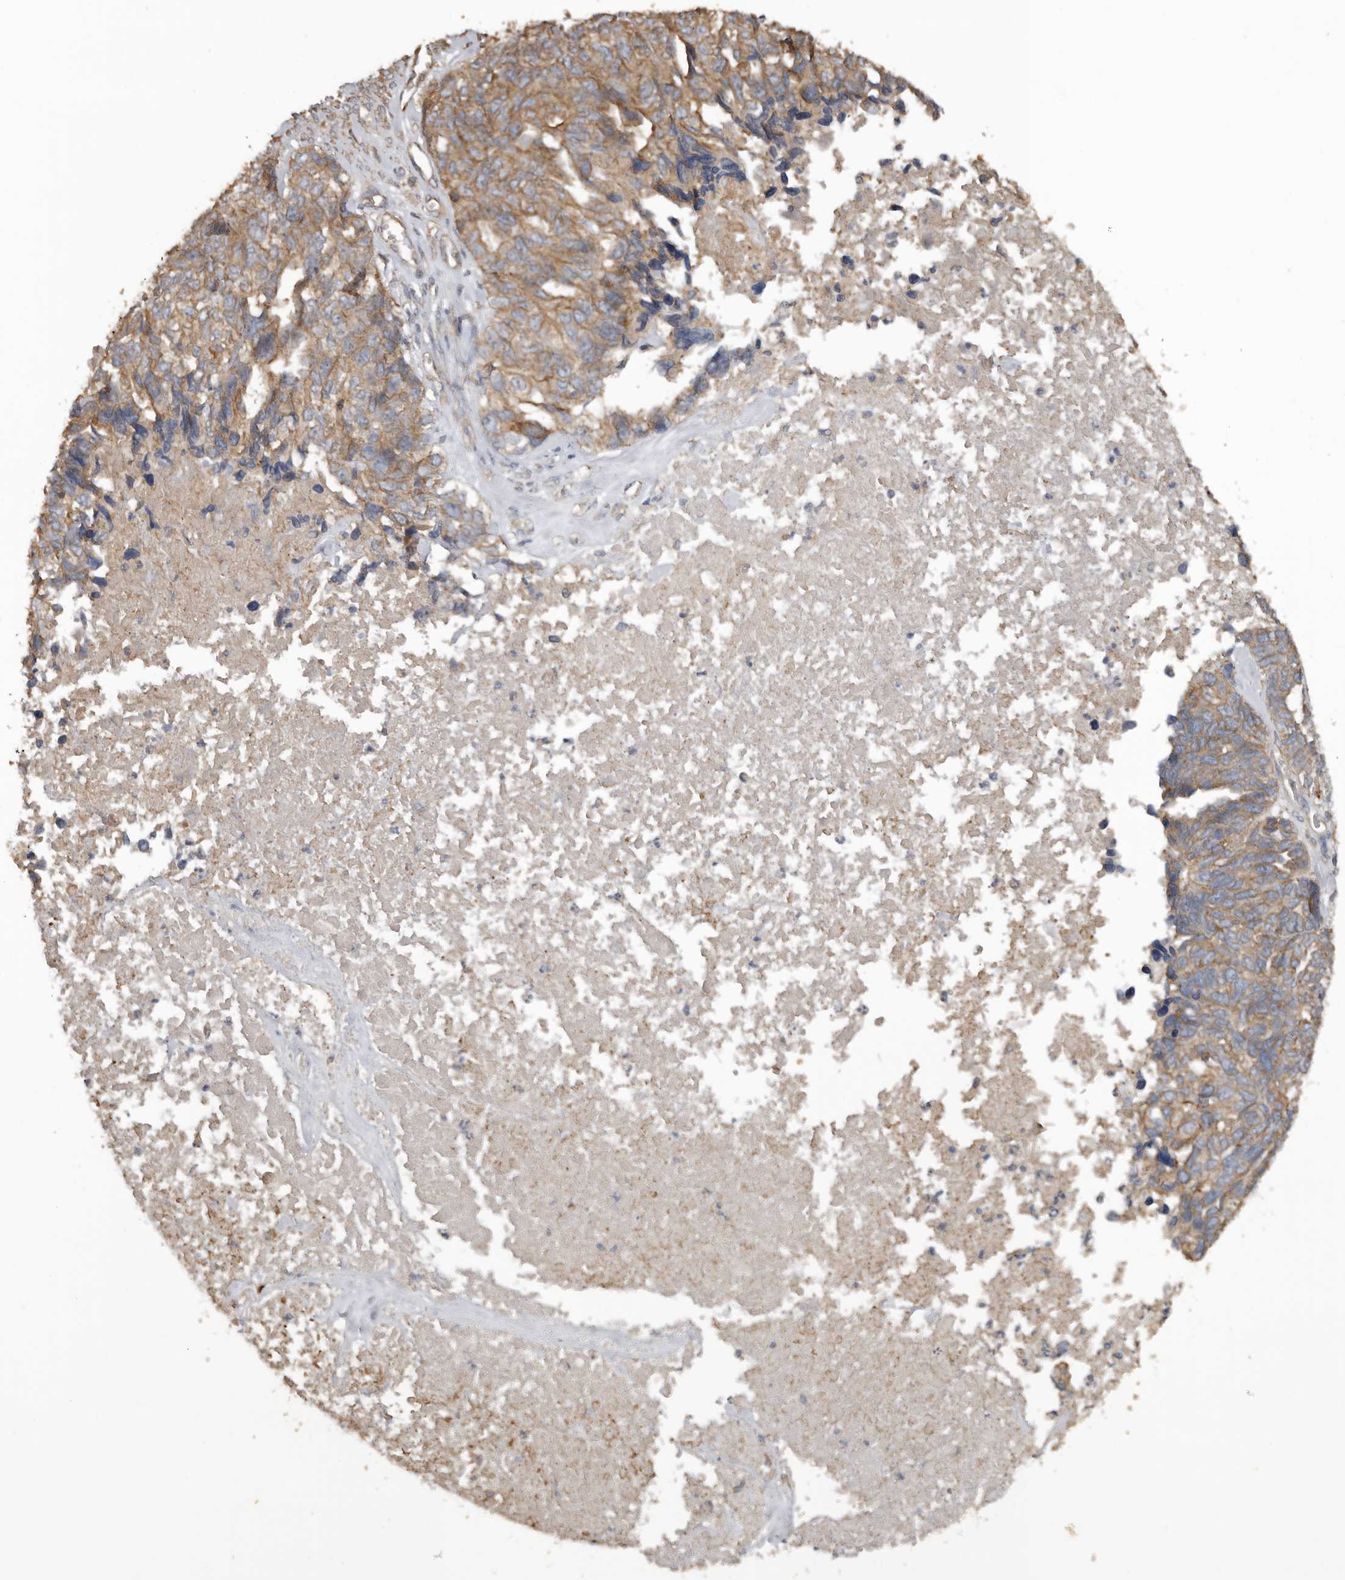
{"staining": {"intensity": "moderate", "quantity": "25%-75%", "location": "cytoplasmic/membranous"}, "tissue": "ovarian cancer", "cell_type": "Tumor cells", "image_type": "cancer", "snomed": [{"axis": "morphology", "description": "Cystadenocarcinoma, serous, NOS"}, {"axis": "topography", "description": "Ovary"}], "caption": "Immunohistochemical staining of ovarian cancer displays moderate cytoplasmic/membranous protein staining in about 25%-75% of tumor cells.", "gene": "HYAL4", "patient": {"sex": "female", "age": 79}}